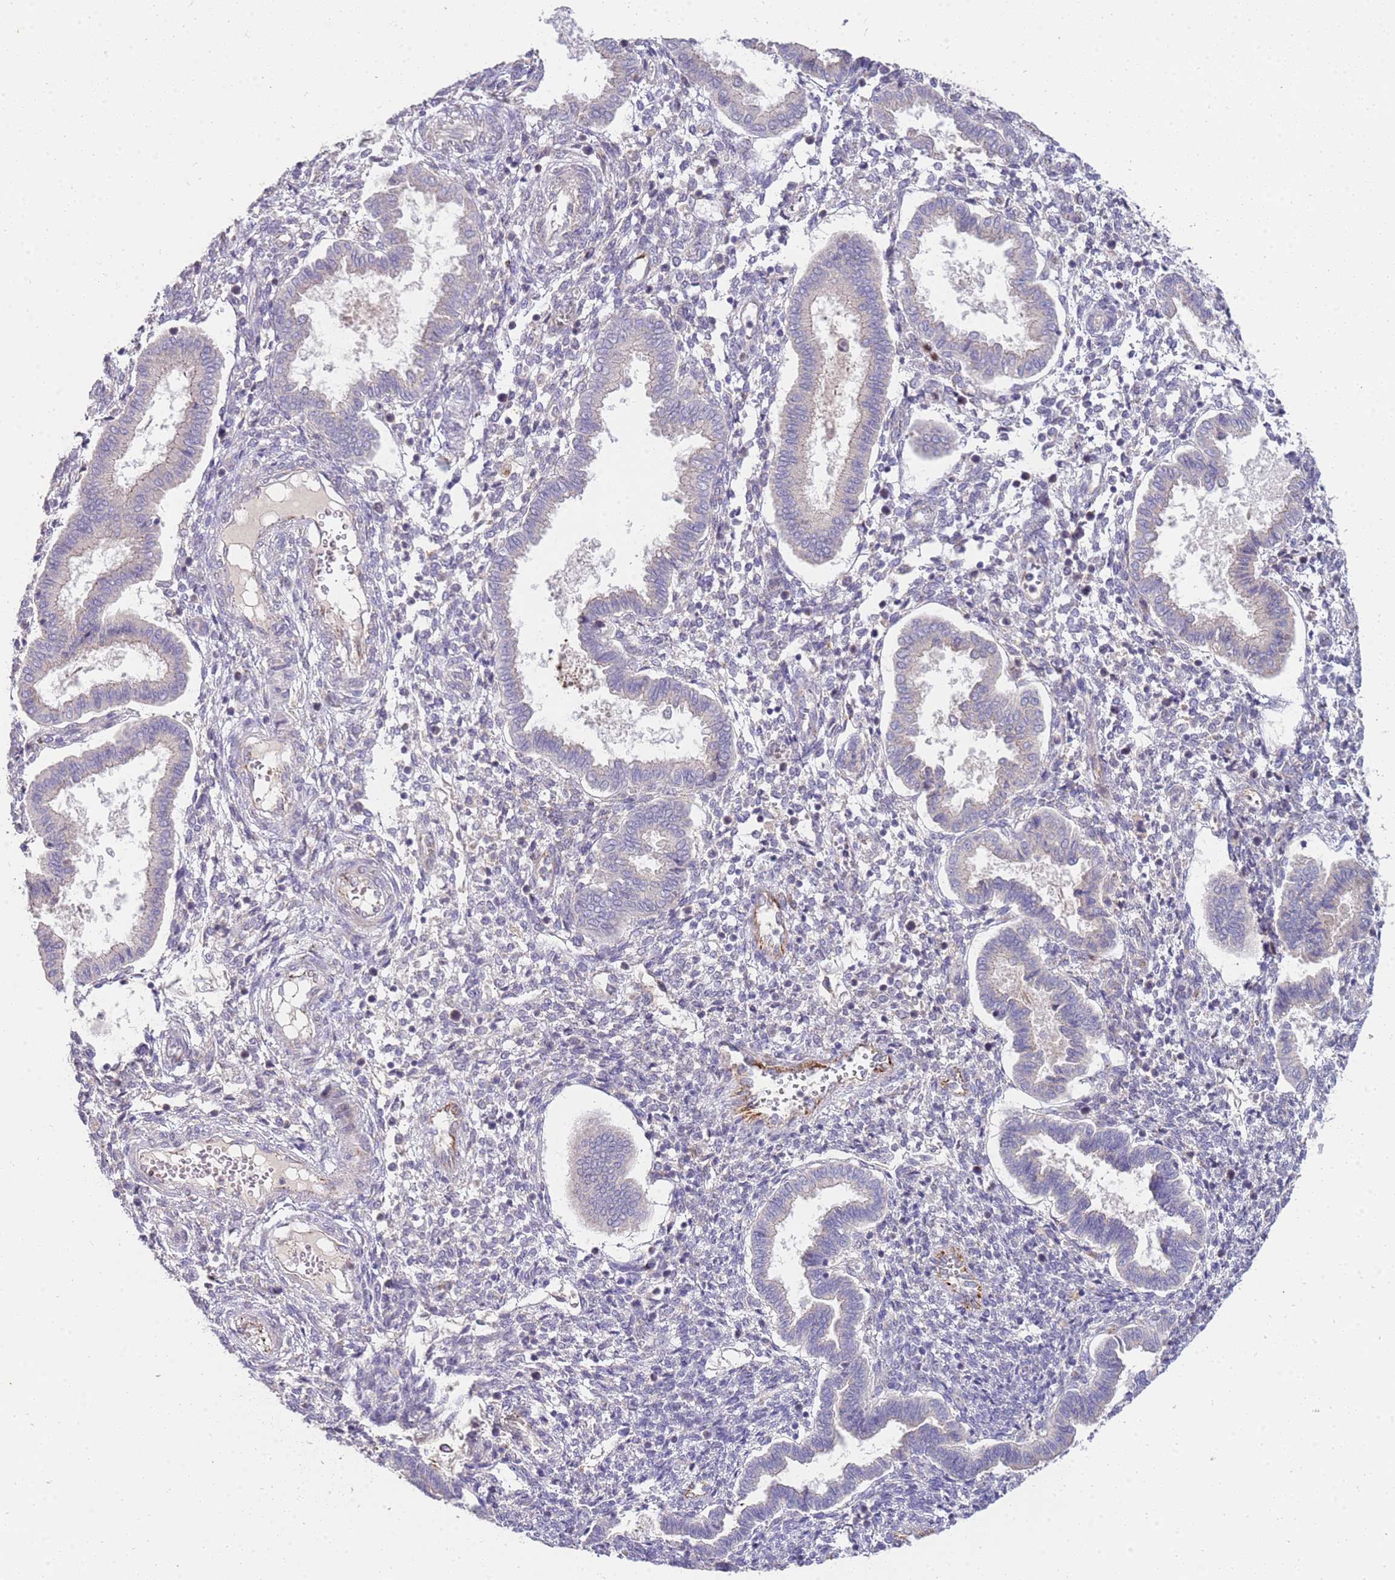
{"staining": {"intensity": "negative", "quantity": "none", "location": "none"}, "tissue": "endometrium", "cell_type": "Cells in endometrial stroma", "image_type": "normal", "snomed": [{"axis": "morphology", "description": "Normal tissue, NOS"}, {"axis": "topography", "description": "Endometrium"}], "caption": "Immunohistochemistry (IHC) histopathology image of benign human endometrium stained for a protein (brown), which exhibits no staining in cells in endometrial stroma.", "gene": "NMUR2", "patient": {"sex": "female", "age": 24}}